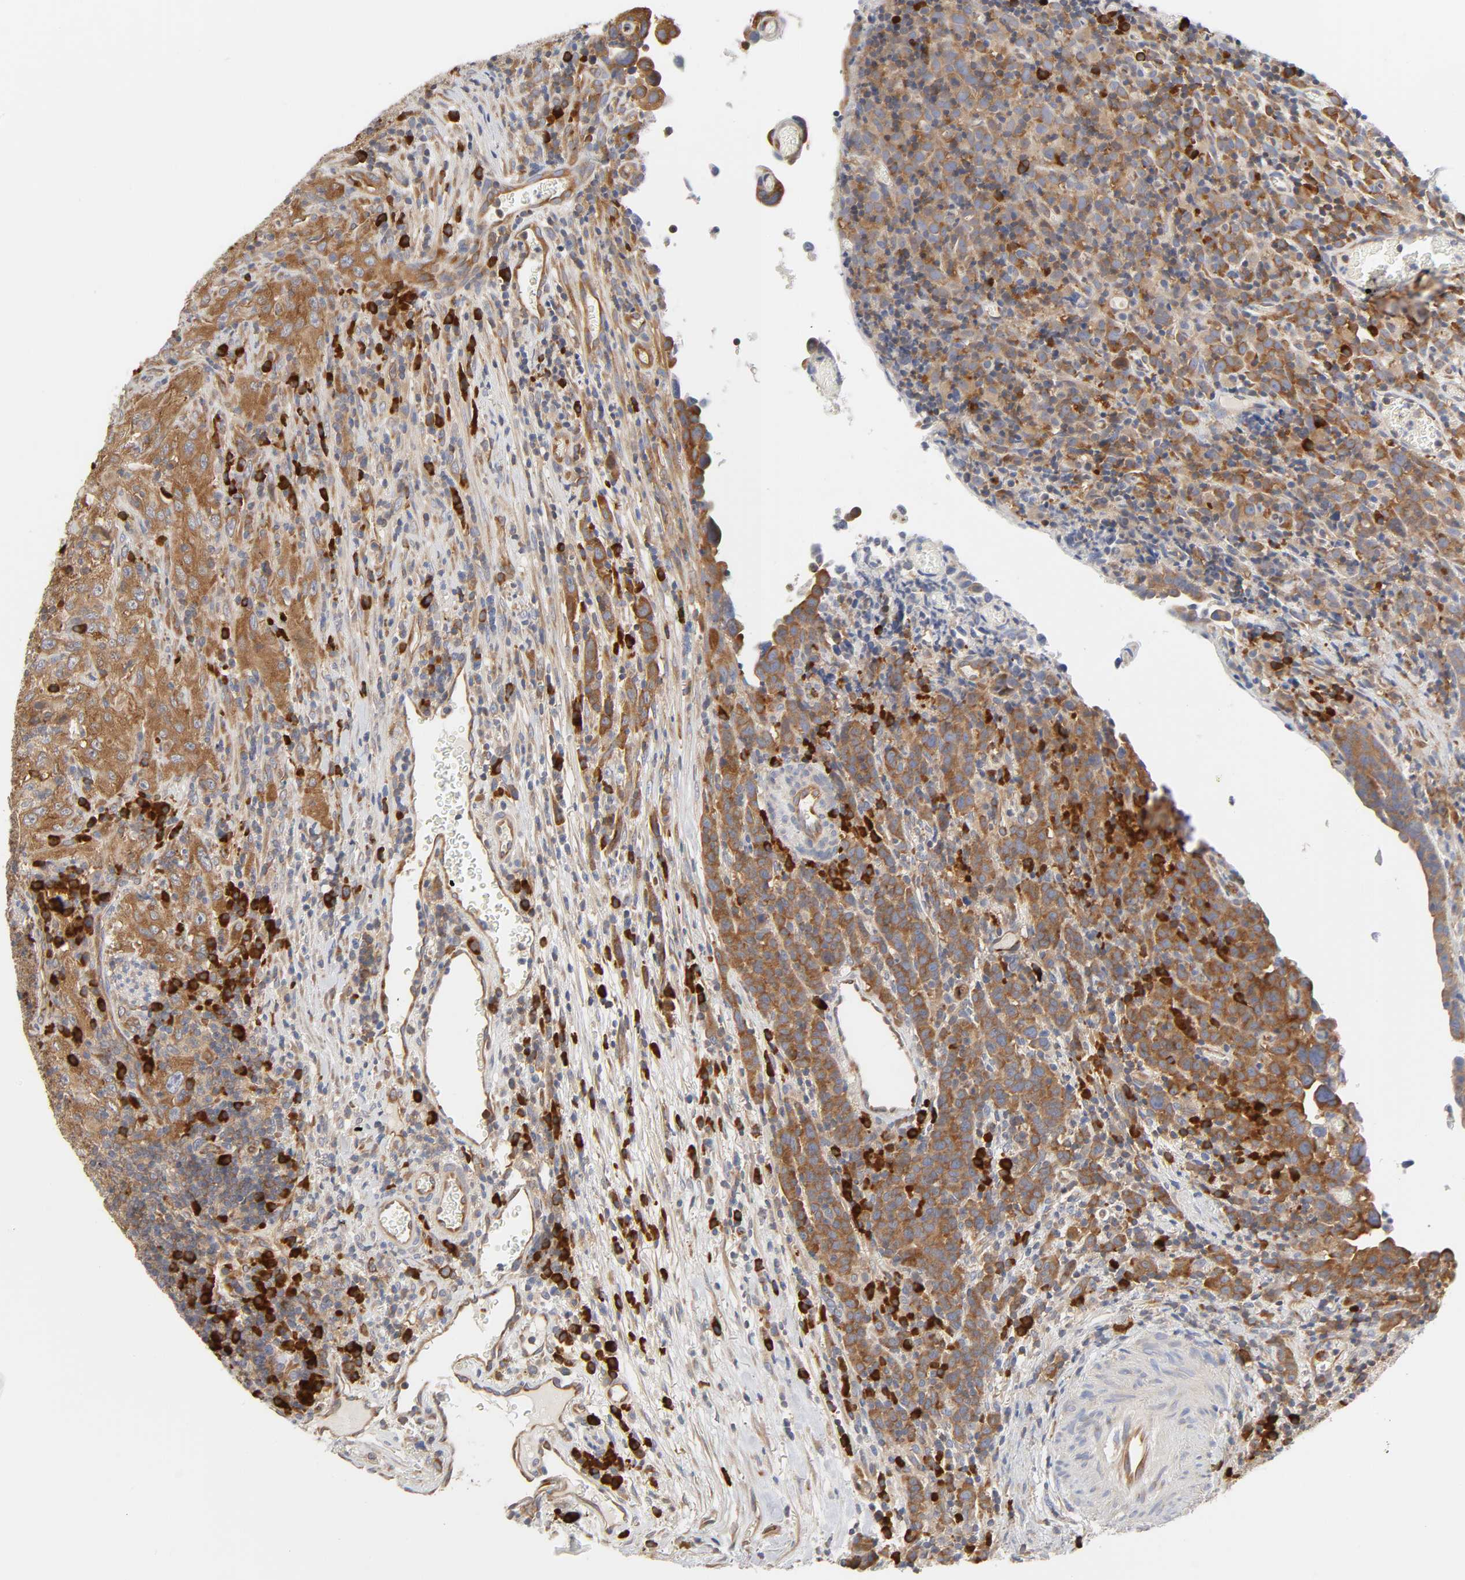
{"staining": {"intensity": "moderate", "quantity": ">75%", "location": "cytoplasmic/membranous"}, "tissue": "urothelial cancer", "cell_type": "Tumor cells", "image_type": "cancer", "snomed": [{"axis": "morphology", "description": "Urothelial carcinoma, High grade"}, {"axis": "topography", "description": "Urinary bladder"}], "caption": "Moderate cytoplasmic/membranous protein positivity is present in approximately >75% of tumor cells in high-grade urothelial carcinoma. The protein is stained brown, and the nuclei are stained in blue (DAB (3,3'-diaminobenzidine) IHC with brightfield microscopy, high magnification).", "gene": "SCHIP1", "patient": {"sex": "male", "age": 61}}